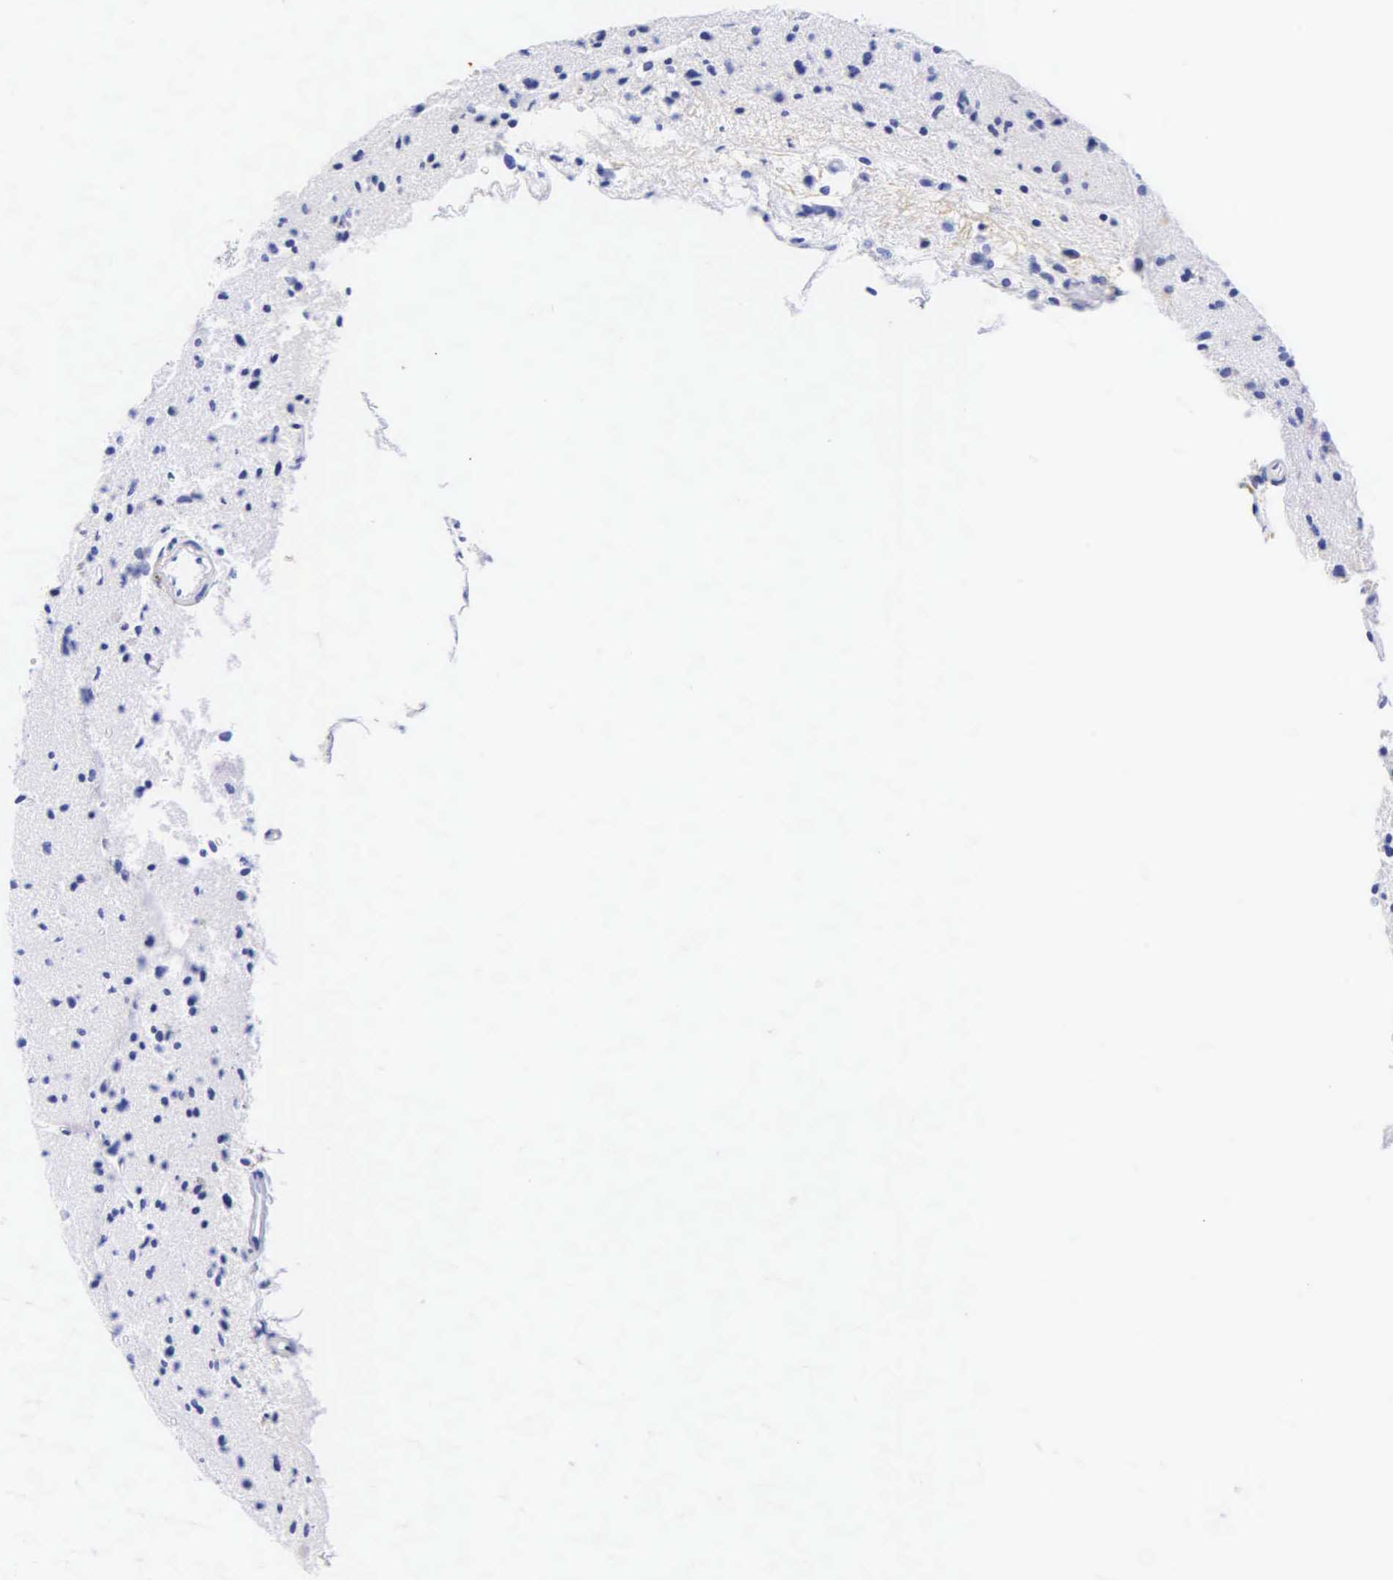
{"staining": {"intensity": "negative", "quantity": "none", "location": "none"}, "tissue": "glioma", "cell_type": "Tumor cells", "image_type": "cancer", "snomed": [{"axis": "morphology", "description": "Glioma, malignant, Low grade"}, {"axis": "topography", "description": "Brain"}], "caption": "Histopathology image shows no protein positivity in tumor cells of malignant glioma (low-grade) tissue.", "gene": "DES", "patient": {"sex": "female", "age": 46}}